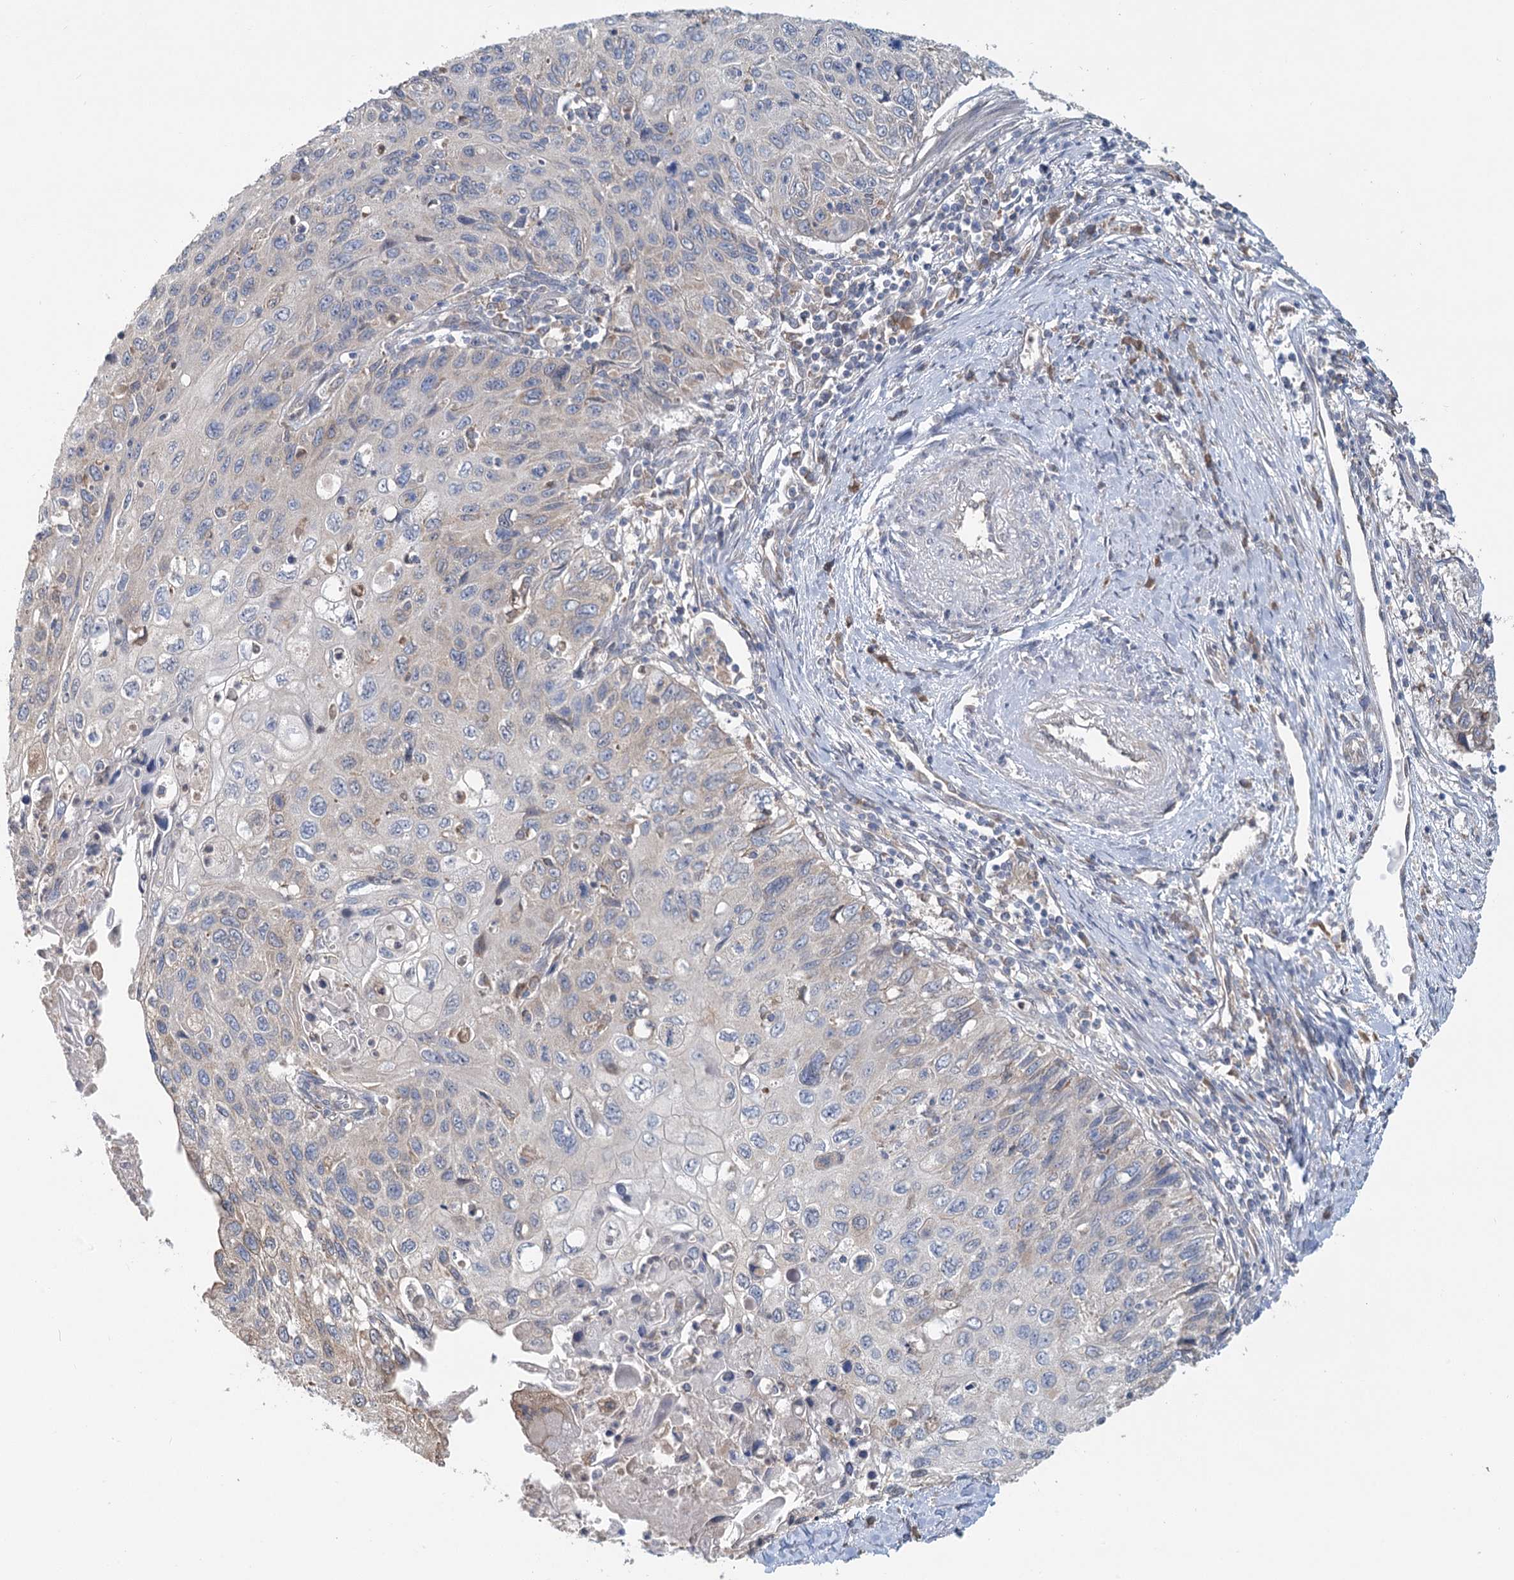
{"staining": {"intensity": "negative", "quantity": "none", "location": "none"}, "tissue": "cervical cancer", "cell_type": "Tumor cells", "image_type": "cancer", "snomed": [{"axis": "morphology", "description": "Squamous cell carcinoma, NOS"}, {"axis": "topography", "description": "Cervix"}], "caption": "This is an IHC image of human cervical squamous cell carcinoma. There is no staining in tumor cells.", "gene": "PAIP2", "patient": {"sex": "female", "age": 70}}